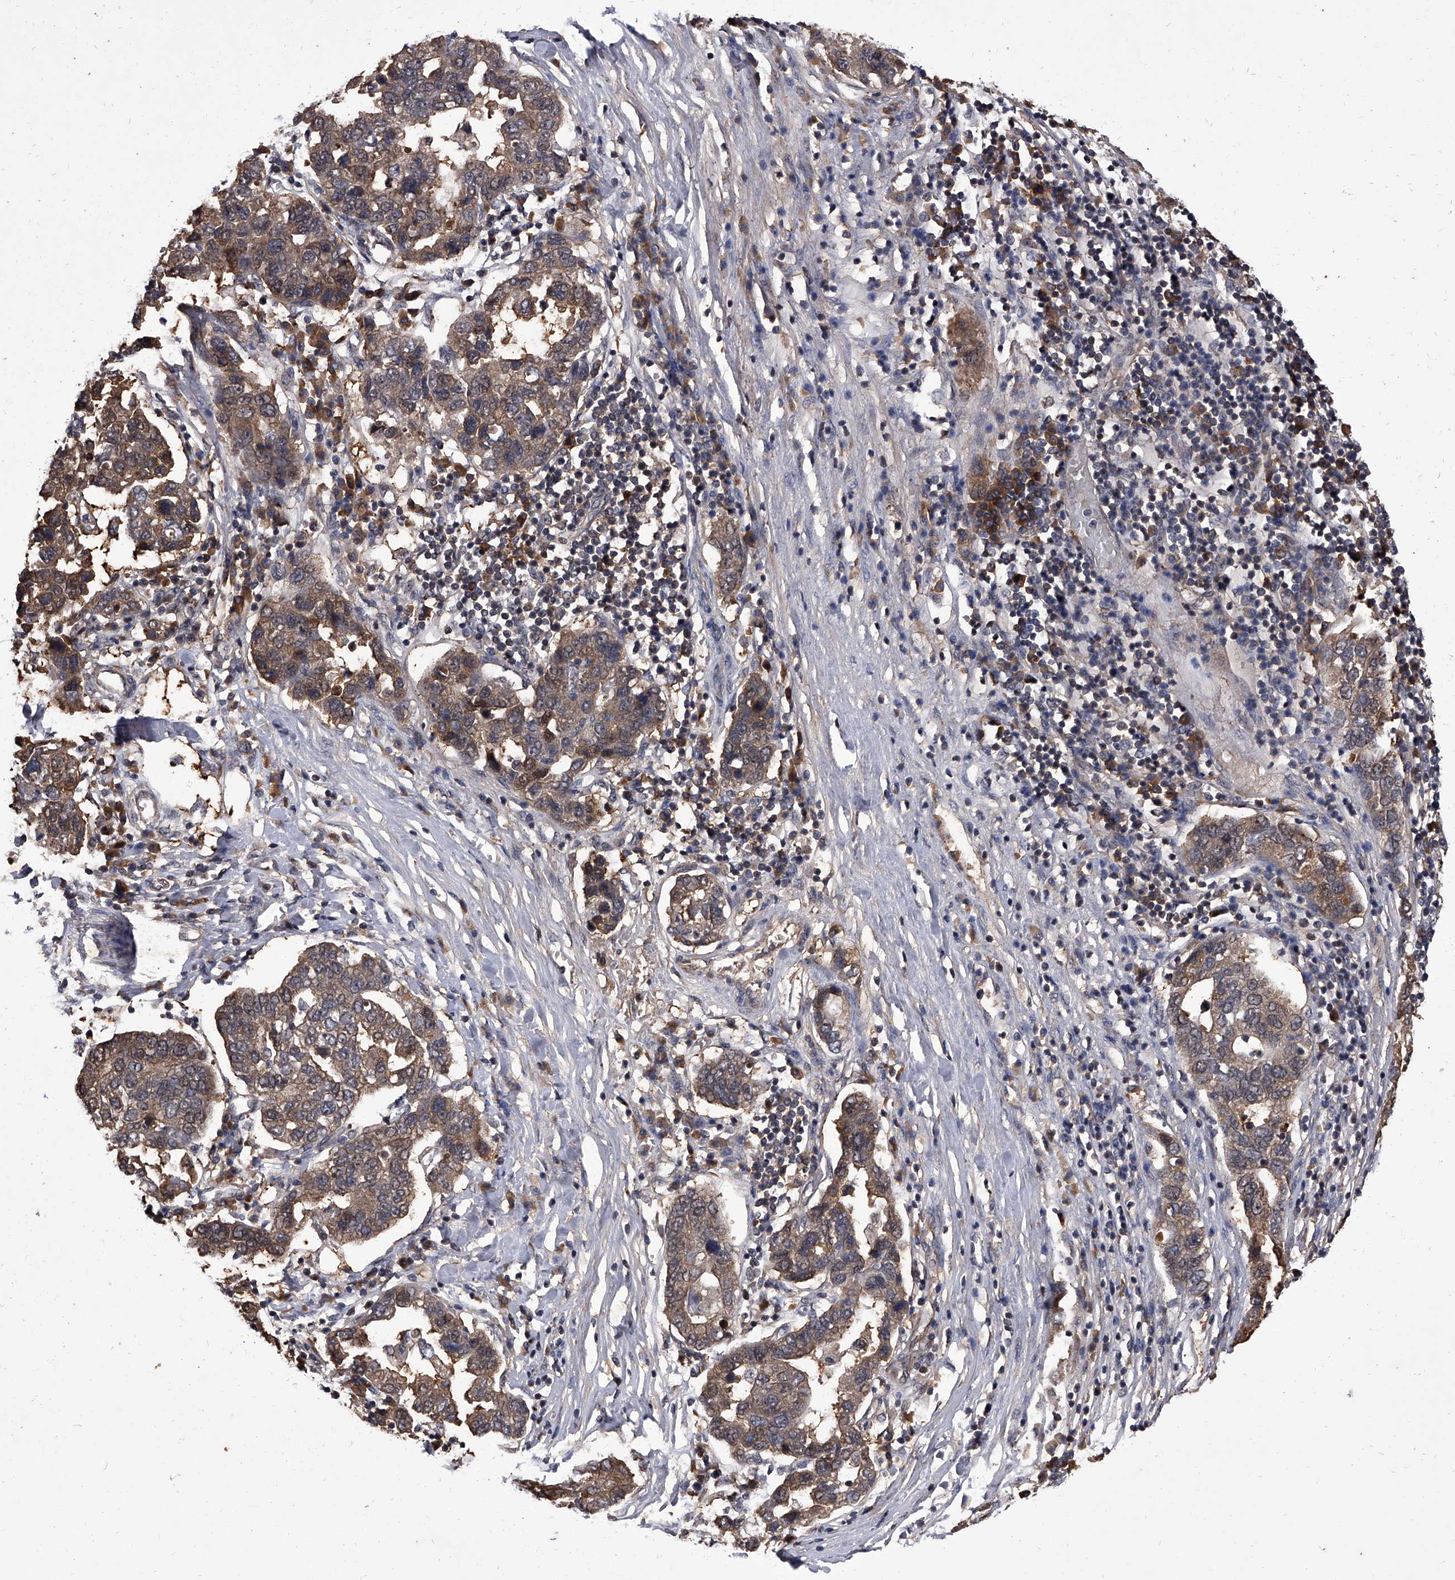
{"staining": {"intensity": "weak", "quantity": ">75%", "location": "cytoplasmic/membranous"}, "tissue": "pancreatic cancer", "cell_type": "Tumor cells", "image_type": "cancer", "snomed": [{"axis": "morphology", "description": "Adenocarcinoma, NOS"}, {"axis": "topography", "description": "Pancreas"}], "caption": "The photomicrograph demonstrates staining of adenocarcinoma (pancreatic), revealing weak cytoplasmic/membranous protein expression (brown color) within tumor cells. (IHC, brightfield microscopy, high magnification).", "gene": "SLC18B1", "patient": {"sex": "female", "age": 61}}